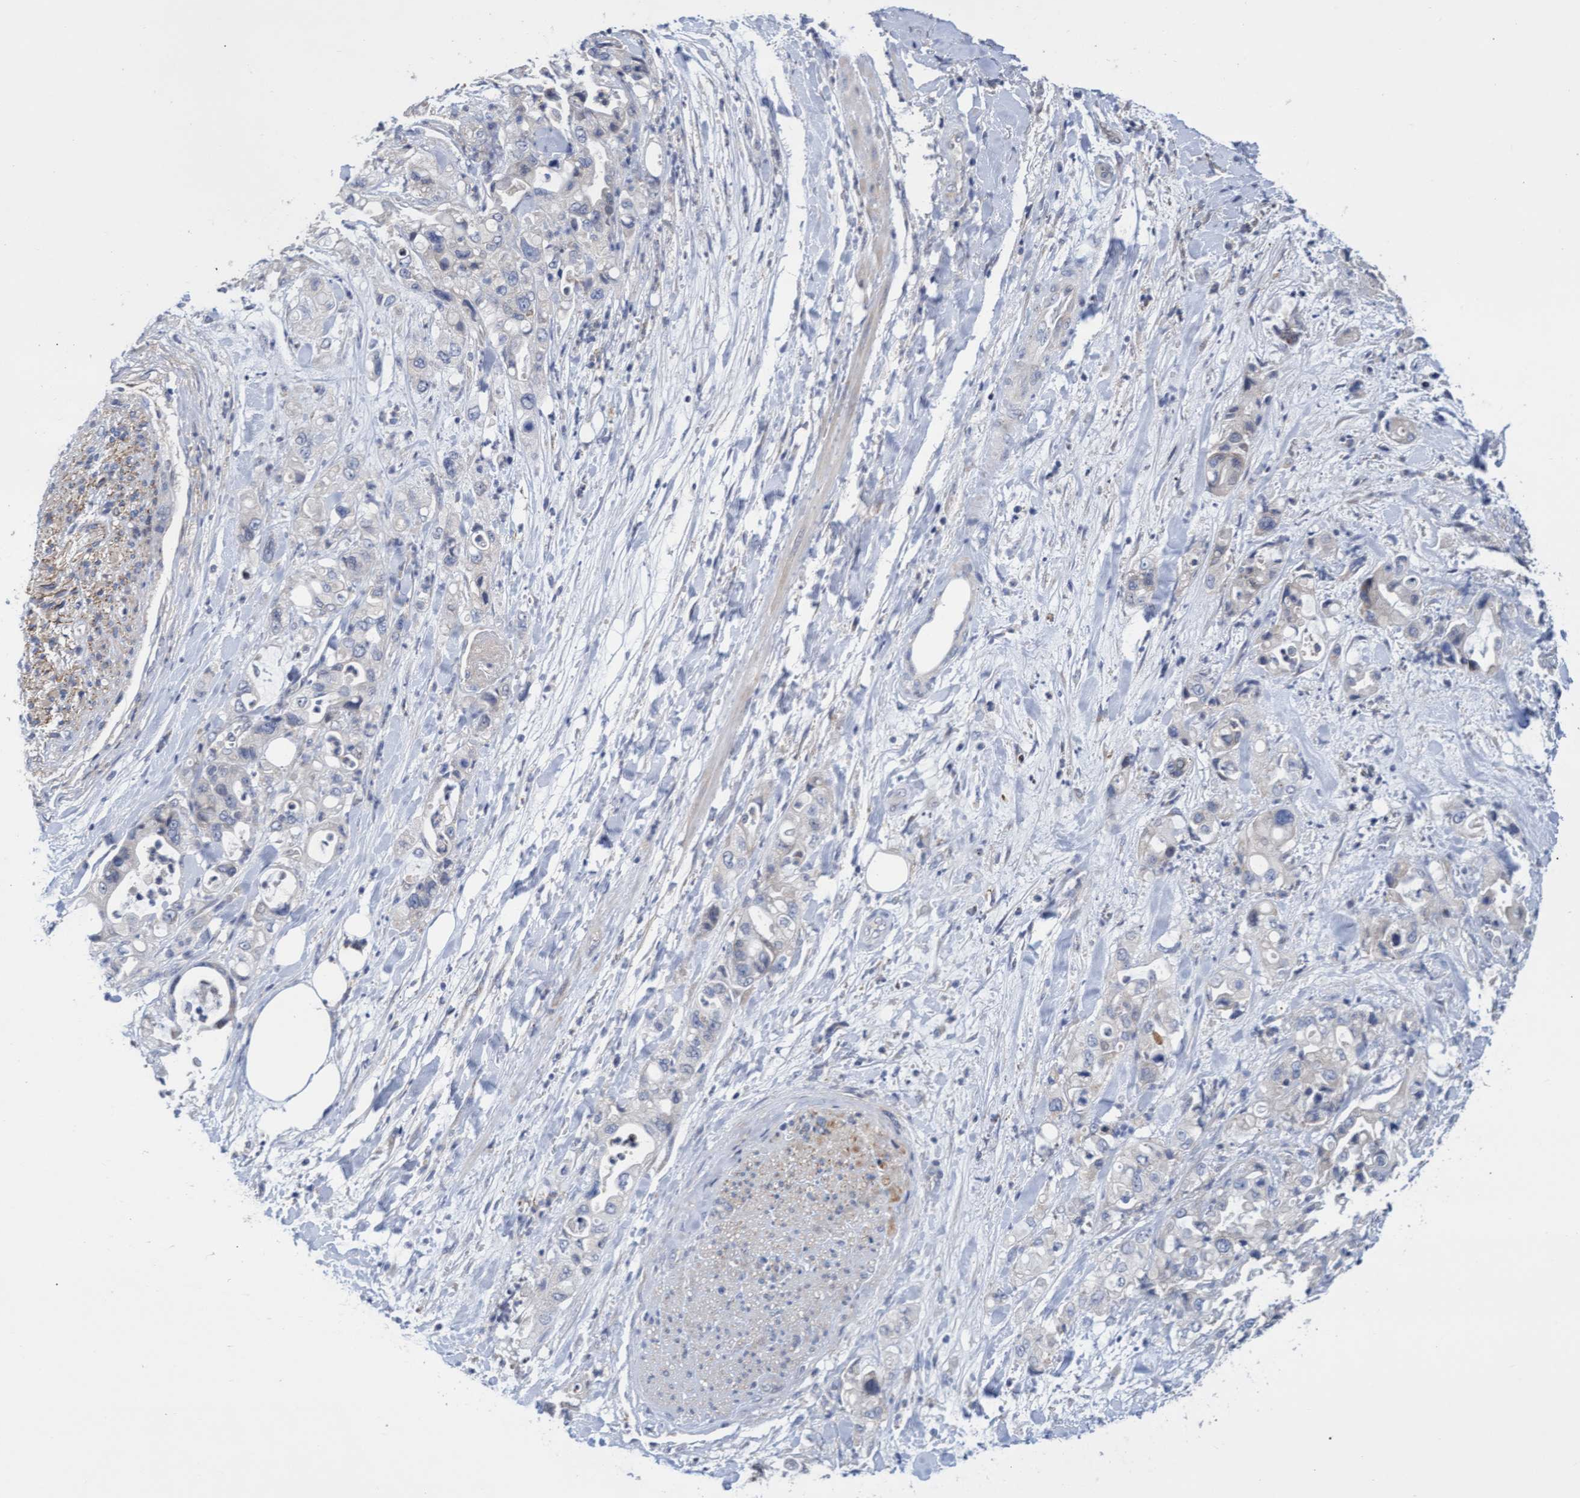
{"staining": {"intensity": "negative", "quantity": "none", "location": "none"}, "tissue": "pancreatic cancer", "cell_type": "Tumor cells", "image_type": "cancer", "snomed": [{"axis": "morphology", "description": "Adenocarcinoma, NOS"}, {"axis": "topography", "description": "Pancreas"}], "caption": "Pancreatic cancer was stained to show a protein in brown. There is no significant positivity in tumor cells.", "gene": "ABCF2", "patient": {"sex": "male", "age": 70}}